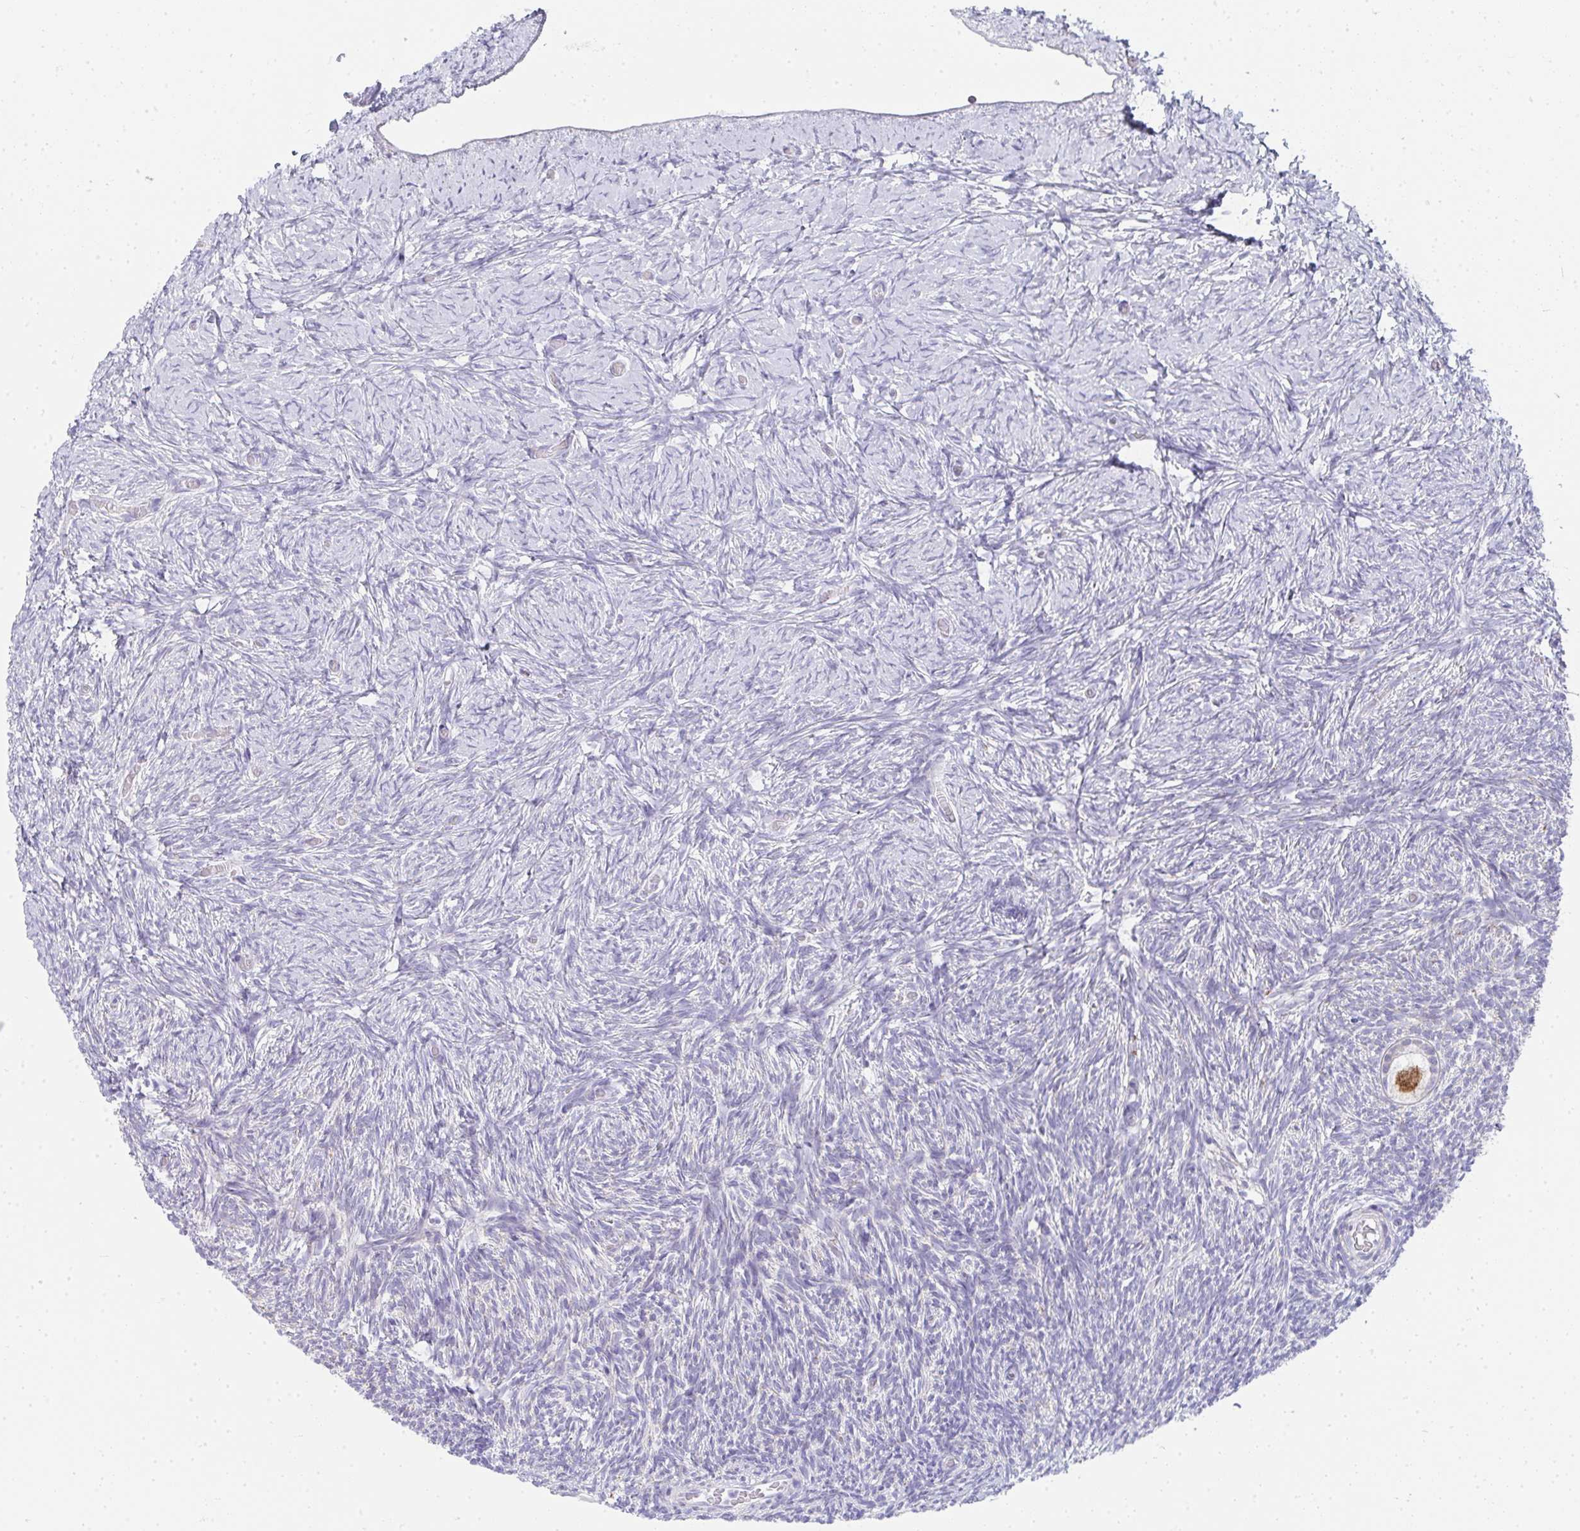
{"staining": {"intensity": "moderate", "quantity": ">75%", "location": "cytoplasmic/membranous"}, "tissue": "ovary", "cell_type": "Follicle cells", "image_type": "normal", "snomed": [{"axis": "morphology", "description": "Normal tissue, NOS"}, {"axis": "topography", "description": "Ovary"}], "caption": "Follicle cells display medium levels of moderate cytoplasmic/membranous staining in about >75% of cells in normal human ovary.", "gene": "SLC6A1", "patient": {"sex": "female", "age": 39}}